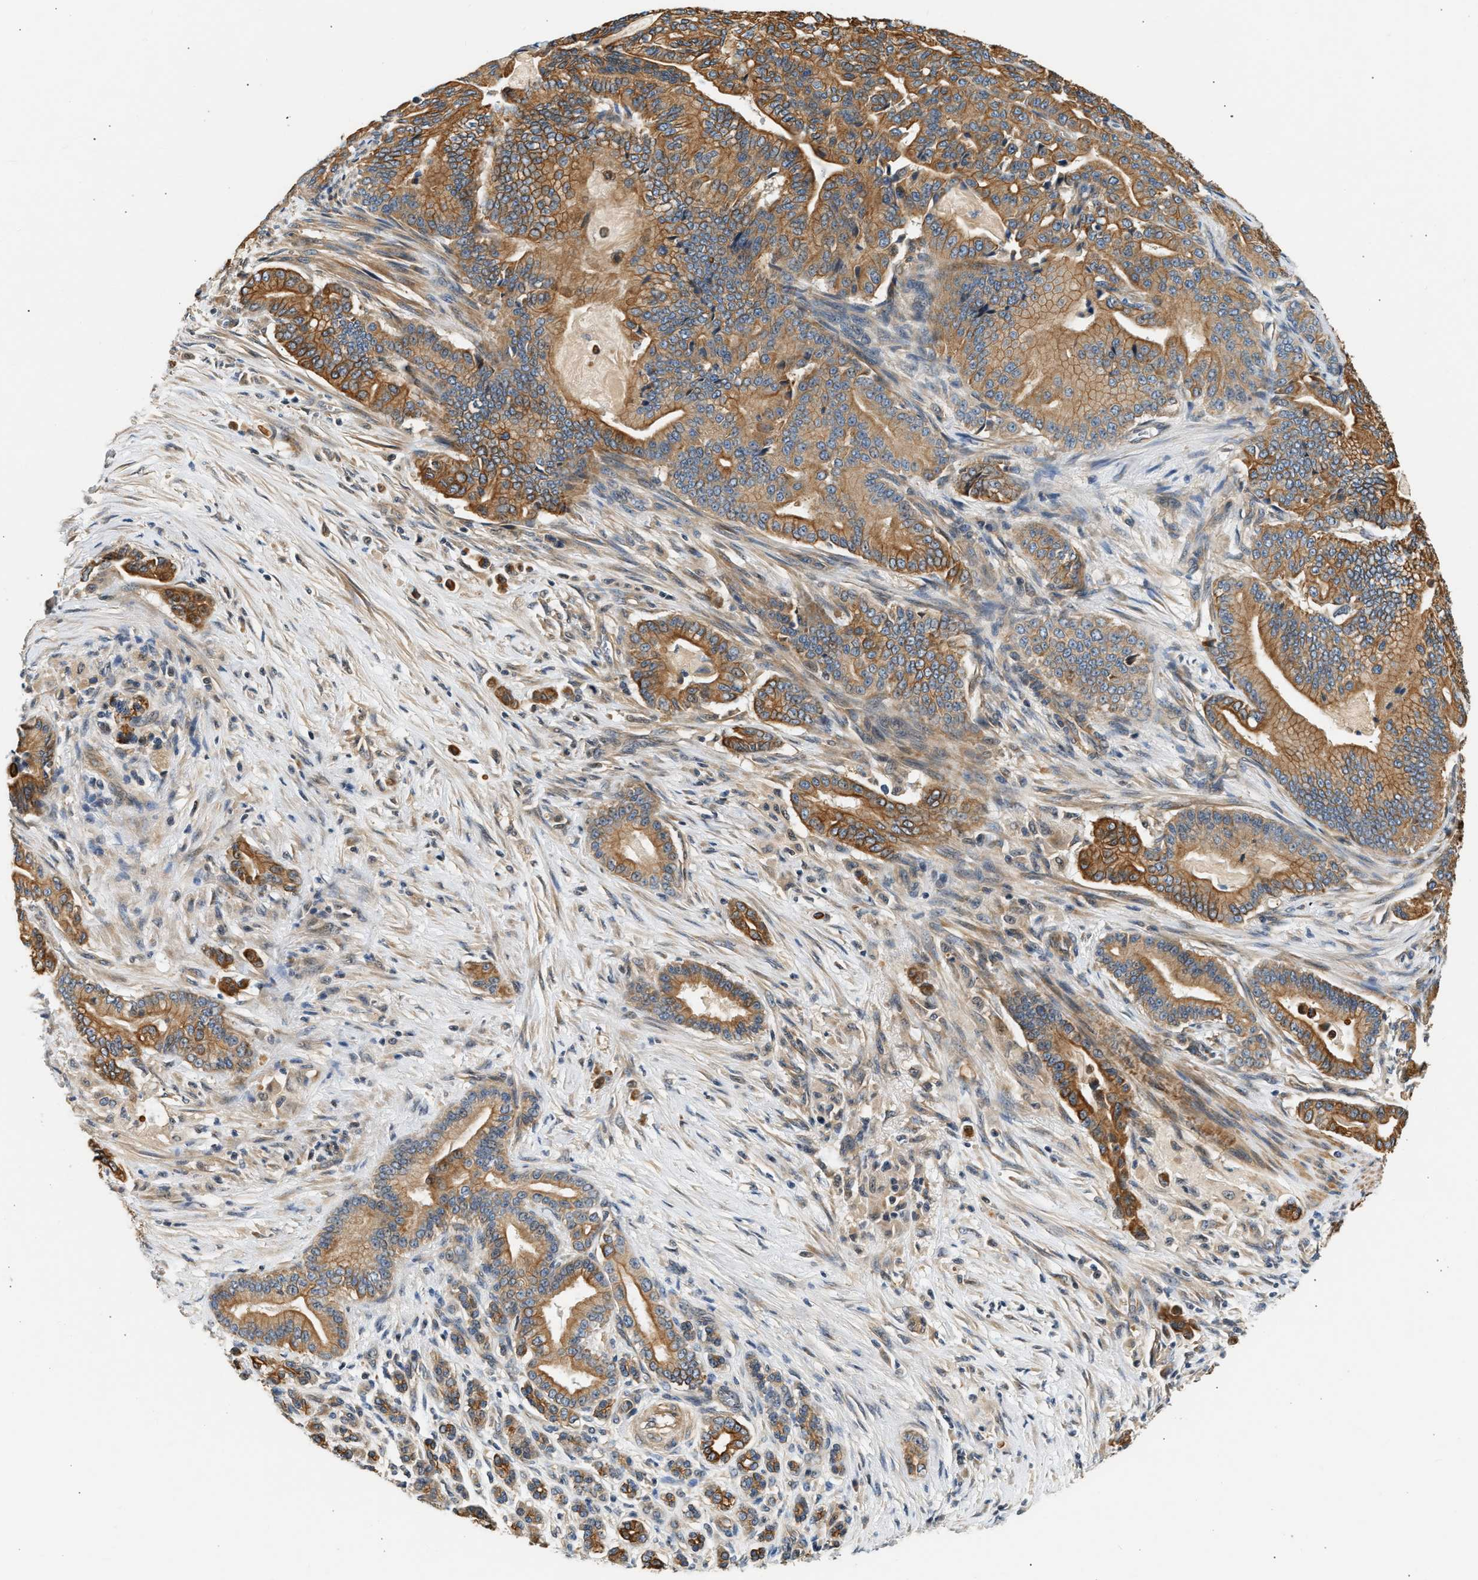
{"staining": {"intensity": "strong", "quantity": ">75%", "location": "cytoplasmic/membranous"}, "tissue": "pancreatic cancer", "cell_type": "Tumor cells", "image_type": "cancer", "snomed": [{"axis": "morphology", "description": "Normal tissue, NOS"}, {"axis": "morphology", "description": "Adenocarcinoma, NOS"}, {"axis": "topography", "description": "Pancreas"}], "caption": "Strong cytoplasmic/membranous expression is seen in approximately >75% of tumor cells in adenocarcinoma (pancreatic).", "gene": "WDR31", "patient": {"sex": "male", "age": 63}}